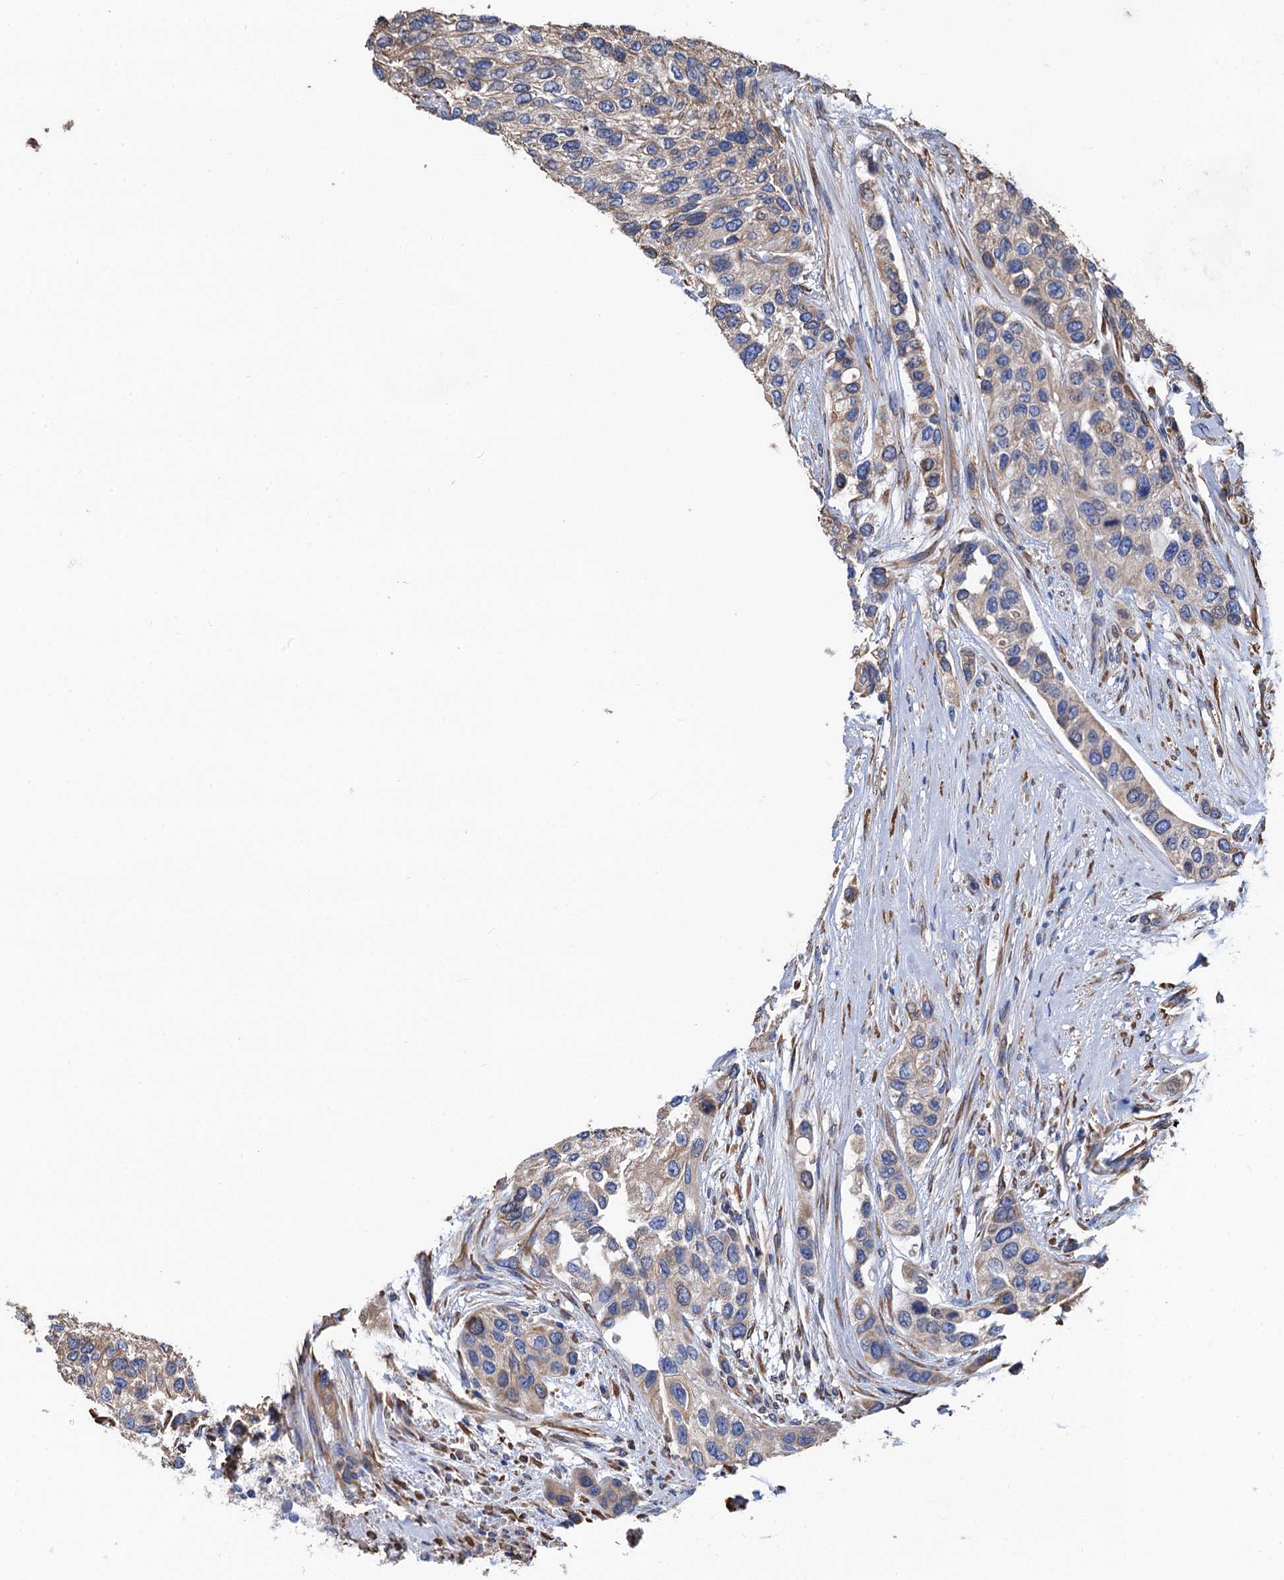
{"staining": {"intensity": "moderate", "quantity": "<25%", "location": "cytoplasmic/membranous"}, "tissue": "urothelial cancer", "cell_type": "Tumor cells", "image_type": "cancer", "snomed": [{"axis": "morphology", "description": "Normal tissue, NOS"}, {"axis": "morphology", "description": "Urothelial carcinoma, High grade"}, {"axis": "topography", "description": "Vascular tissue"}, {"axis": "topography", "description": "Urinary bladder"}], "caption": "Immunohistochemical staining of urothelial cancer demonstrates low levels of moderate cytoplasmic/membranous protein positivity in about <25% of tumor cells. Using DAB (brown) and hematoxylin (blue) stains, captured at high magnification using brightfield microscopy.", "gene": "CNNM1", "patient": {"sex": "female", "age": 56}}